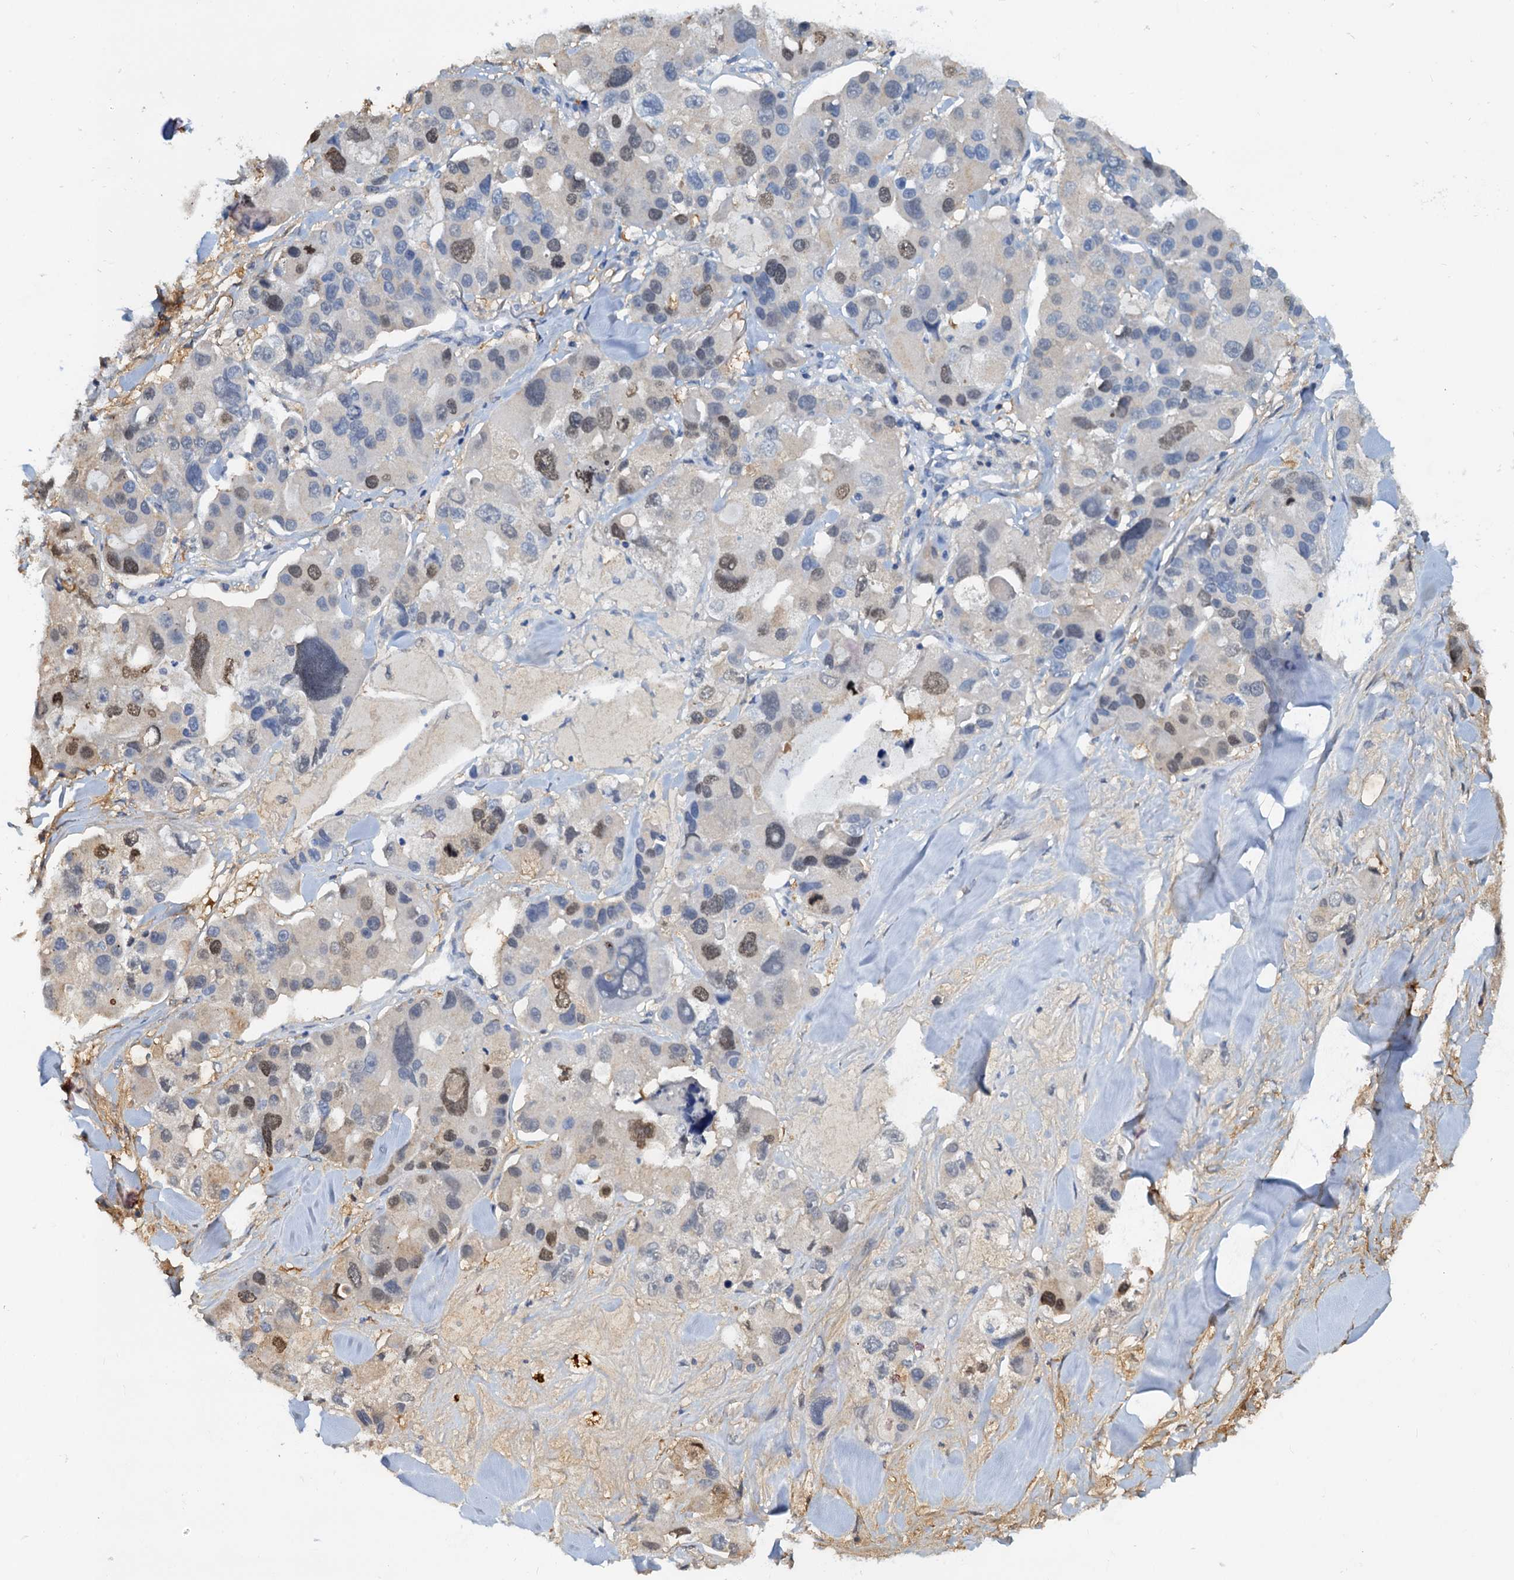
{"staining": {"intensity": "weak", "quantity": "<25%", "location": "nuclear"}, "tissue": "lung cancer", "cell_type": "Tumor cells", "image_type": "cancer", "snomed": [{"axis": "morphology", "description": "Adenocarcinoma, NOS"}, {"axis": "topography", "description": "Lung"}], "caption": "Tumor cells are negative for brown protein staining in lung cancer.", "gene": "PTGES3", "patient": {"sex": "female", "age": 54}}